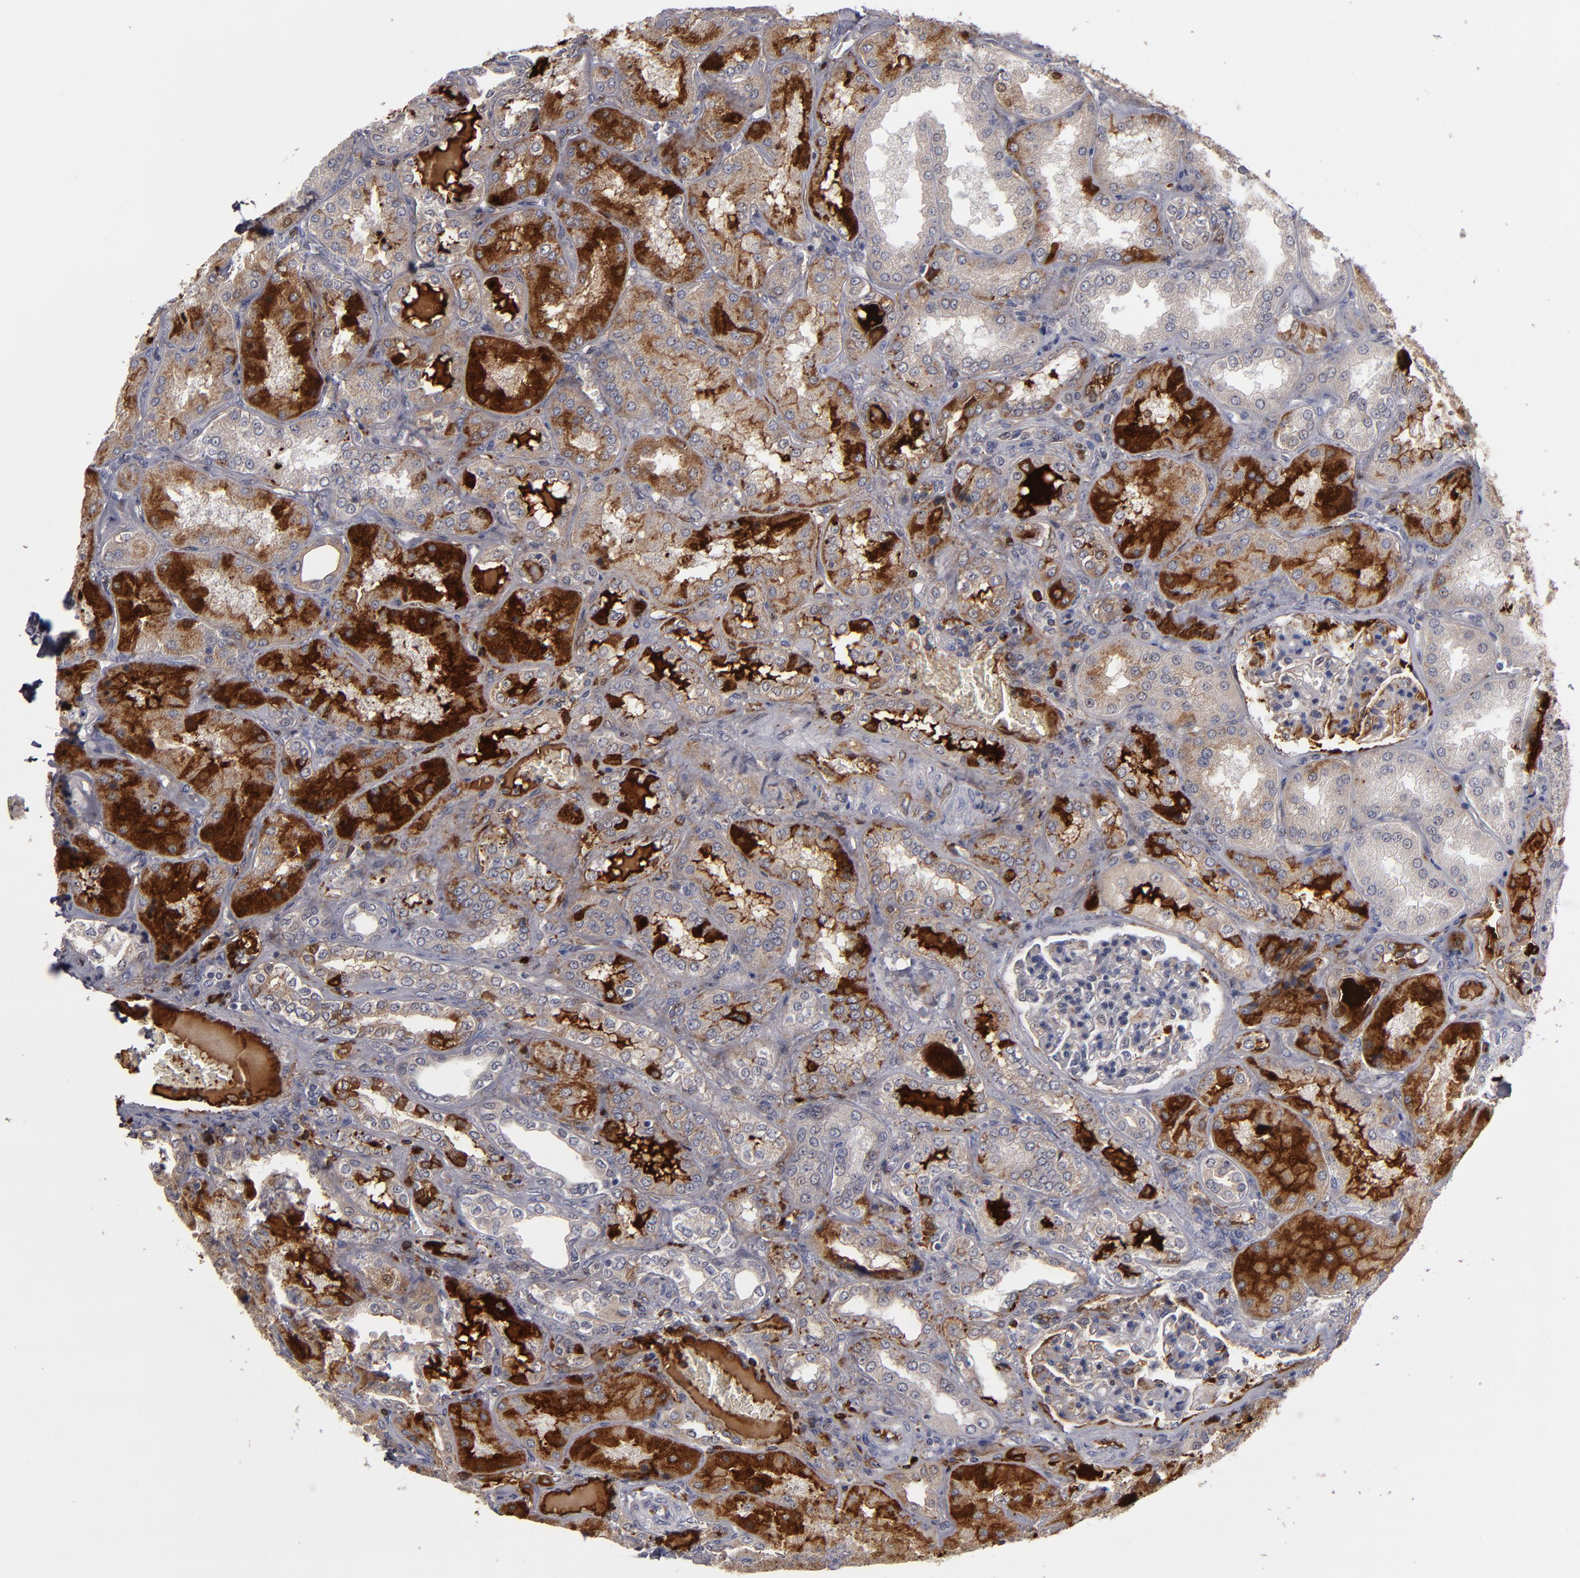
{"staining": {"intensity": "strong", "quantity": ">75%", "location": "cytoplasmic/membranous"}, "tissue": "kidney", "cell_type": "Cells in glomeruli", "image_type": "normal", "snomed": [{"axis": "morphology", "description": "Normal tissue, NOS"}, {"axis": "topography", "description": "Kidney"}], "caption": "Cells in glomeruli reveal high levels of strong cytoplasmic/membranous expression in approximately >75% of cells in unremarkable kidney.", "gene": "EXD2", "patient": {"sex": "female", "age": 56}}